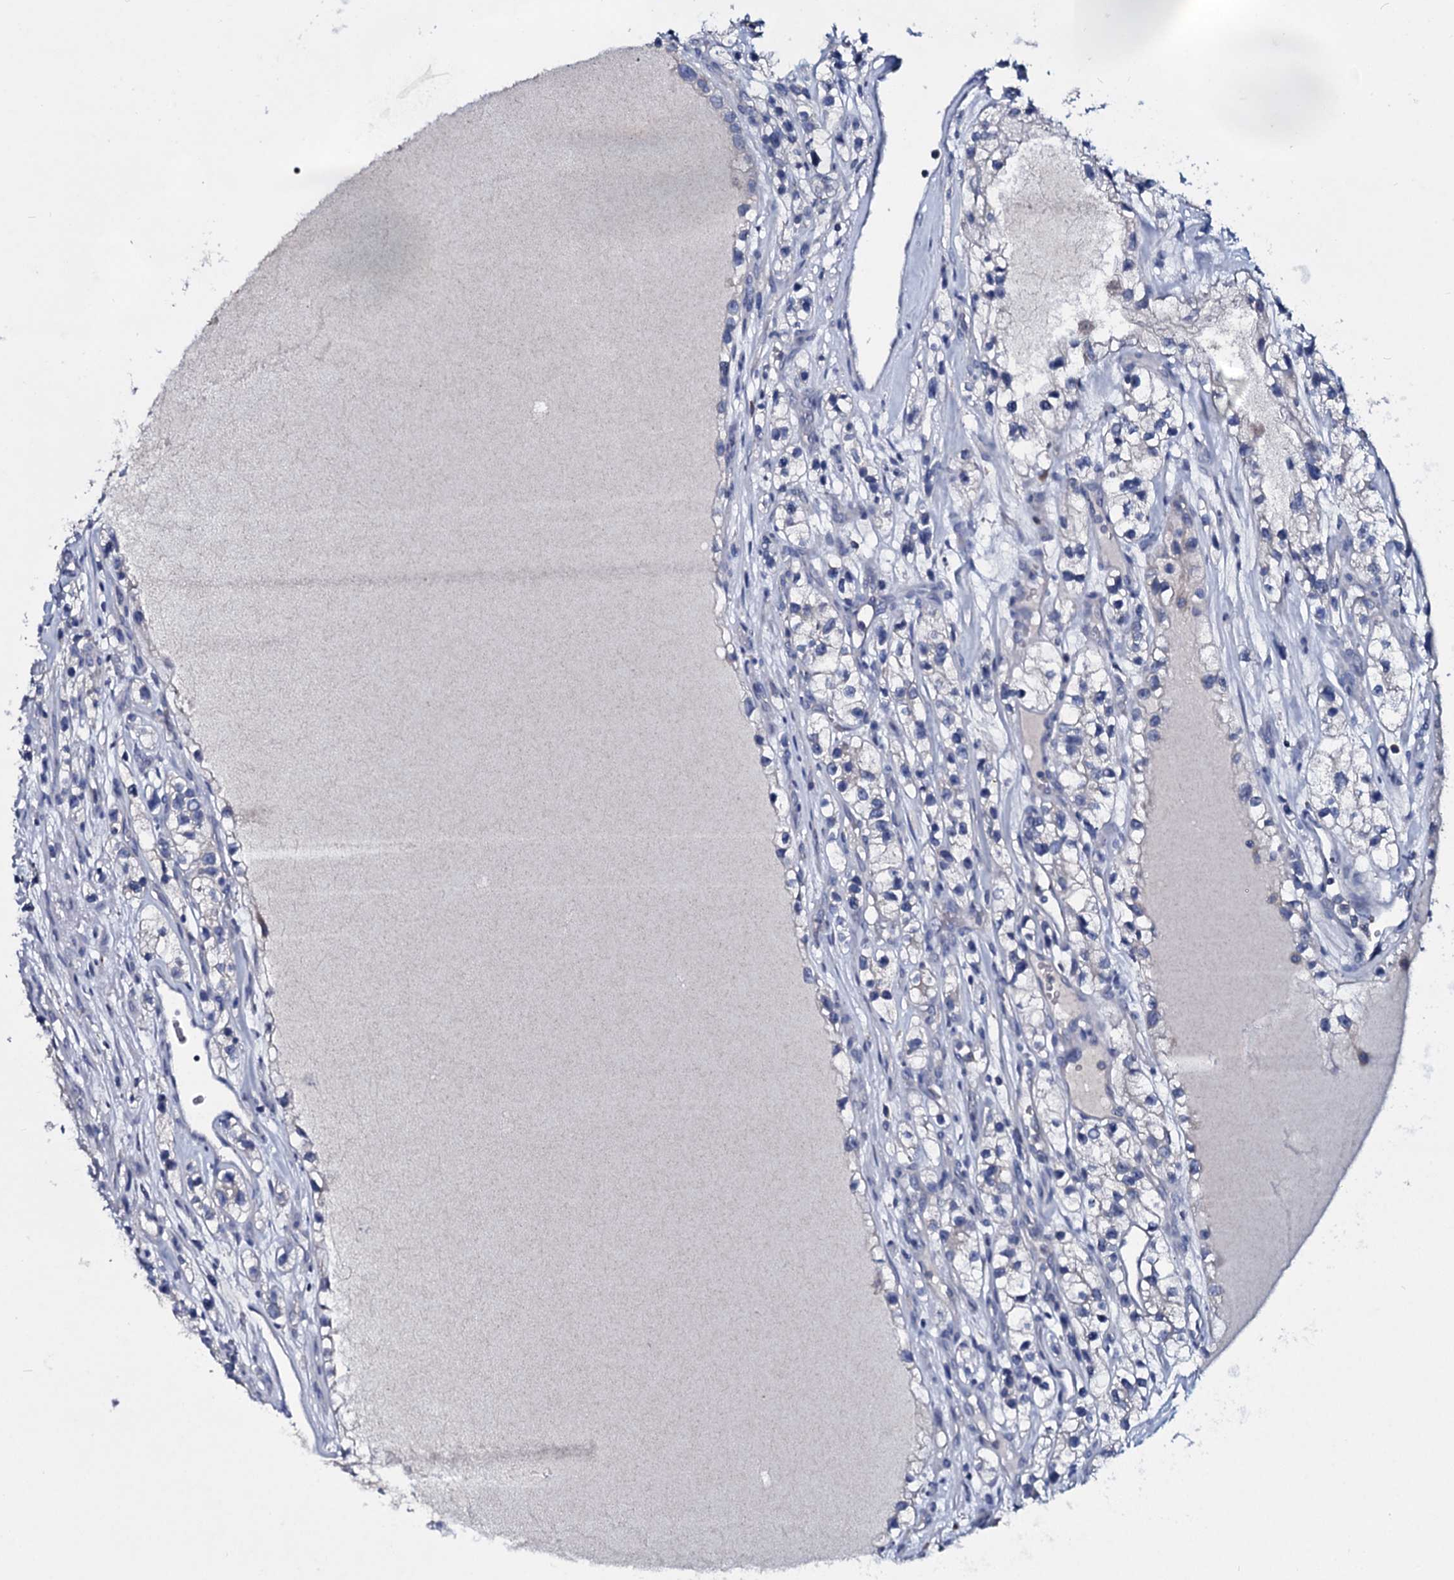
{"staining": {"intensity": "negative", "quantity": "none", "location": "none"}, "tissue": "renal cancer", "cell_type": "Tumor cells", "image_type": "cancer", "snomed": [{"axis": "morphology", "description": "Adenocarcinoma, NOS"}, {"axis": "topography", "description": "Kidney"}], "caption": "Photomicrograph shows no protein staining in tumor cells of adenocarcinoma (renal) tissue. Nuclei are stained in blue.", "gene": "TPGS2", "patient": {"sex": "female", "age": 57}}